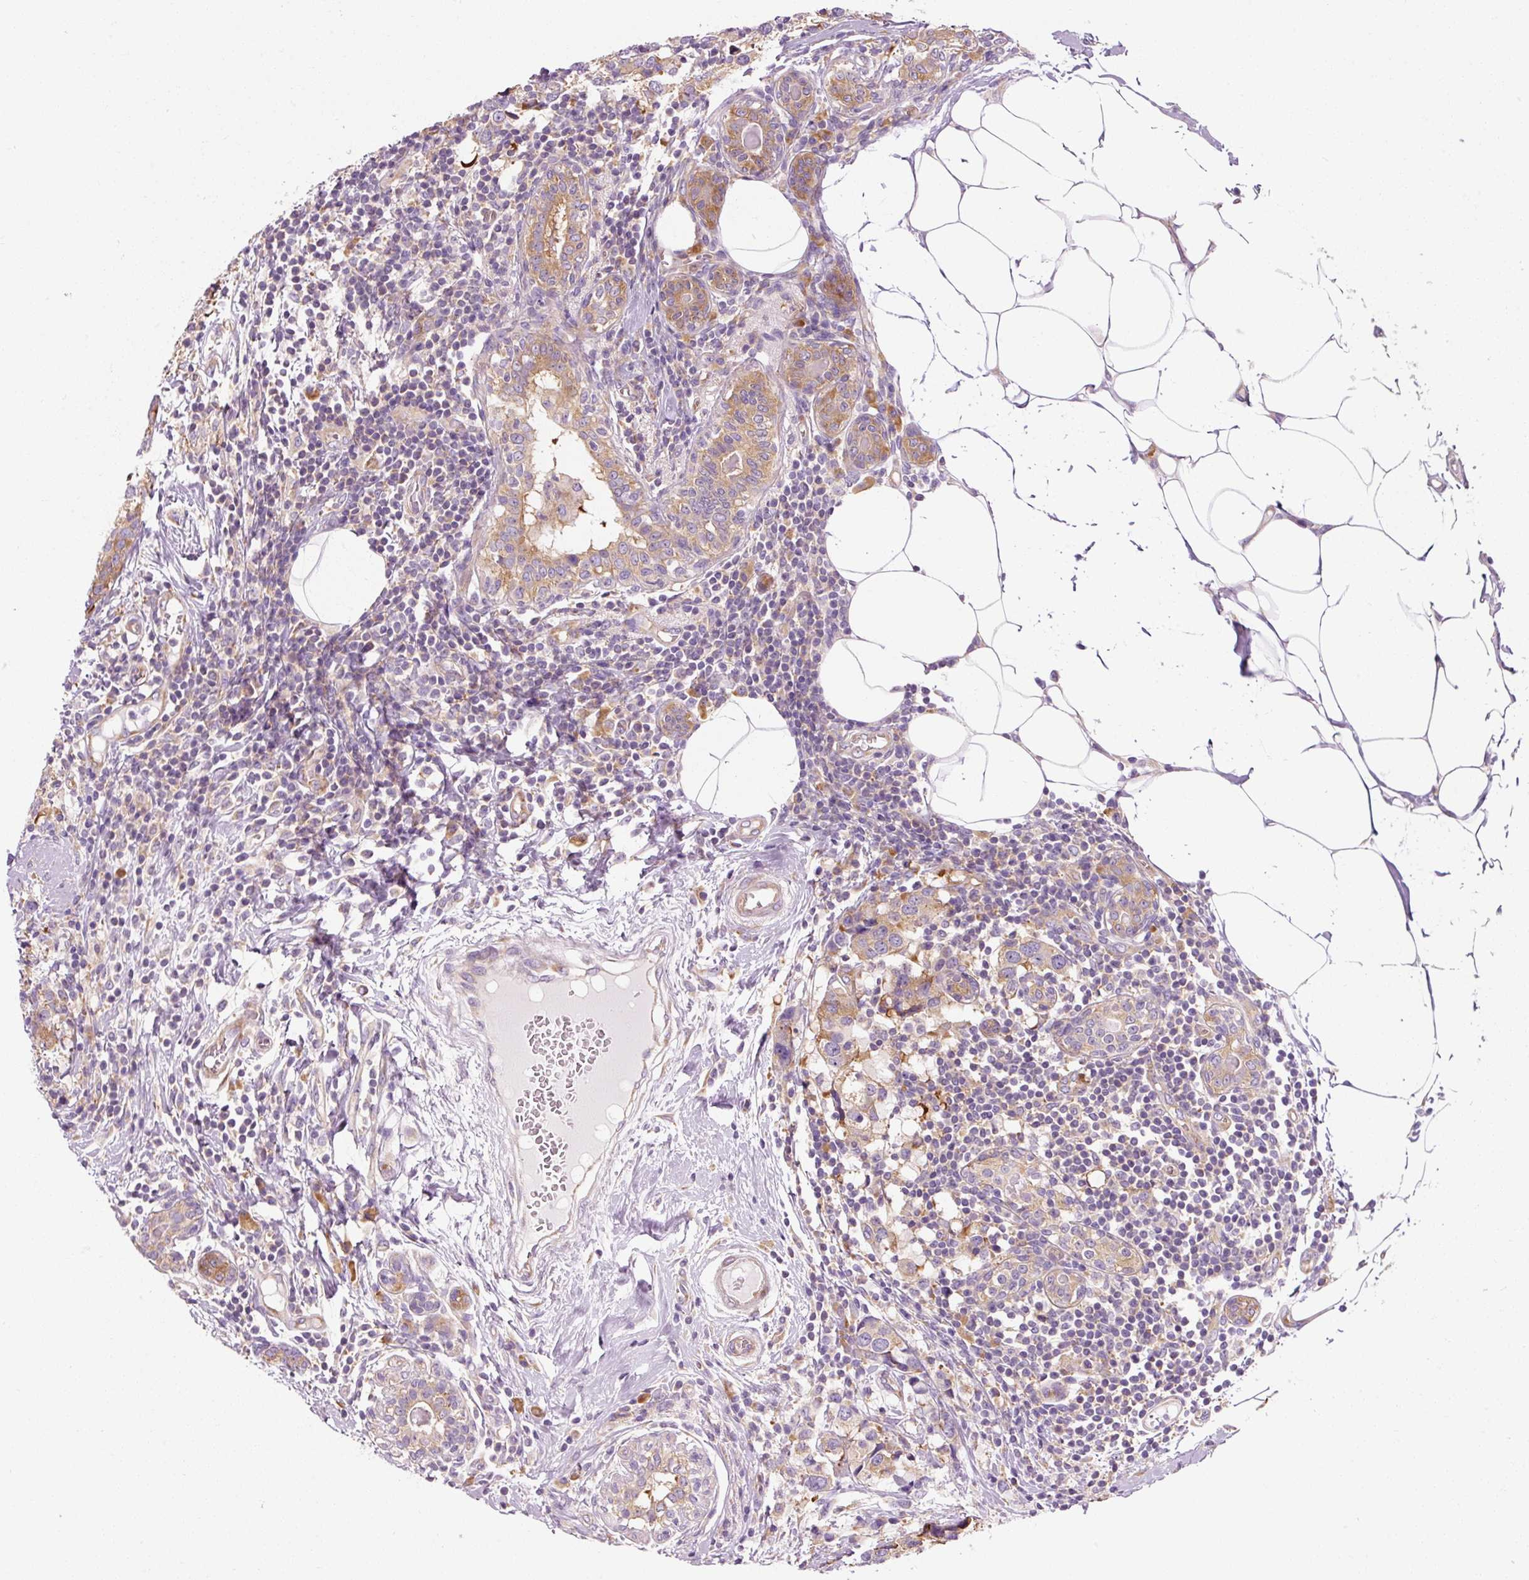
{"staining": {"intensity": "moderate", "quantity": ">75%", "location": "cytoplasmic/membranous"}, "tissue": "breast cancer", "cell_type": "Tumor cells", "image_type": "cancer", "snomed": [{"axis": "morphology", "description": "Lobular carcinoma"}, {"axis": "topography", "description": "Breast"}], "caption": "Moderate cytoplasmic/membranous expression for a protein is identified in approximately >75% of tumor cells of breast cancer (lobular carcinoma) using IHC.", "gene": "RPL10A", "patient": {"sex": "female", "age": 59}}